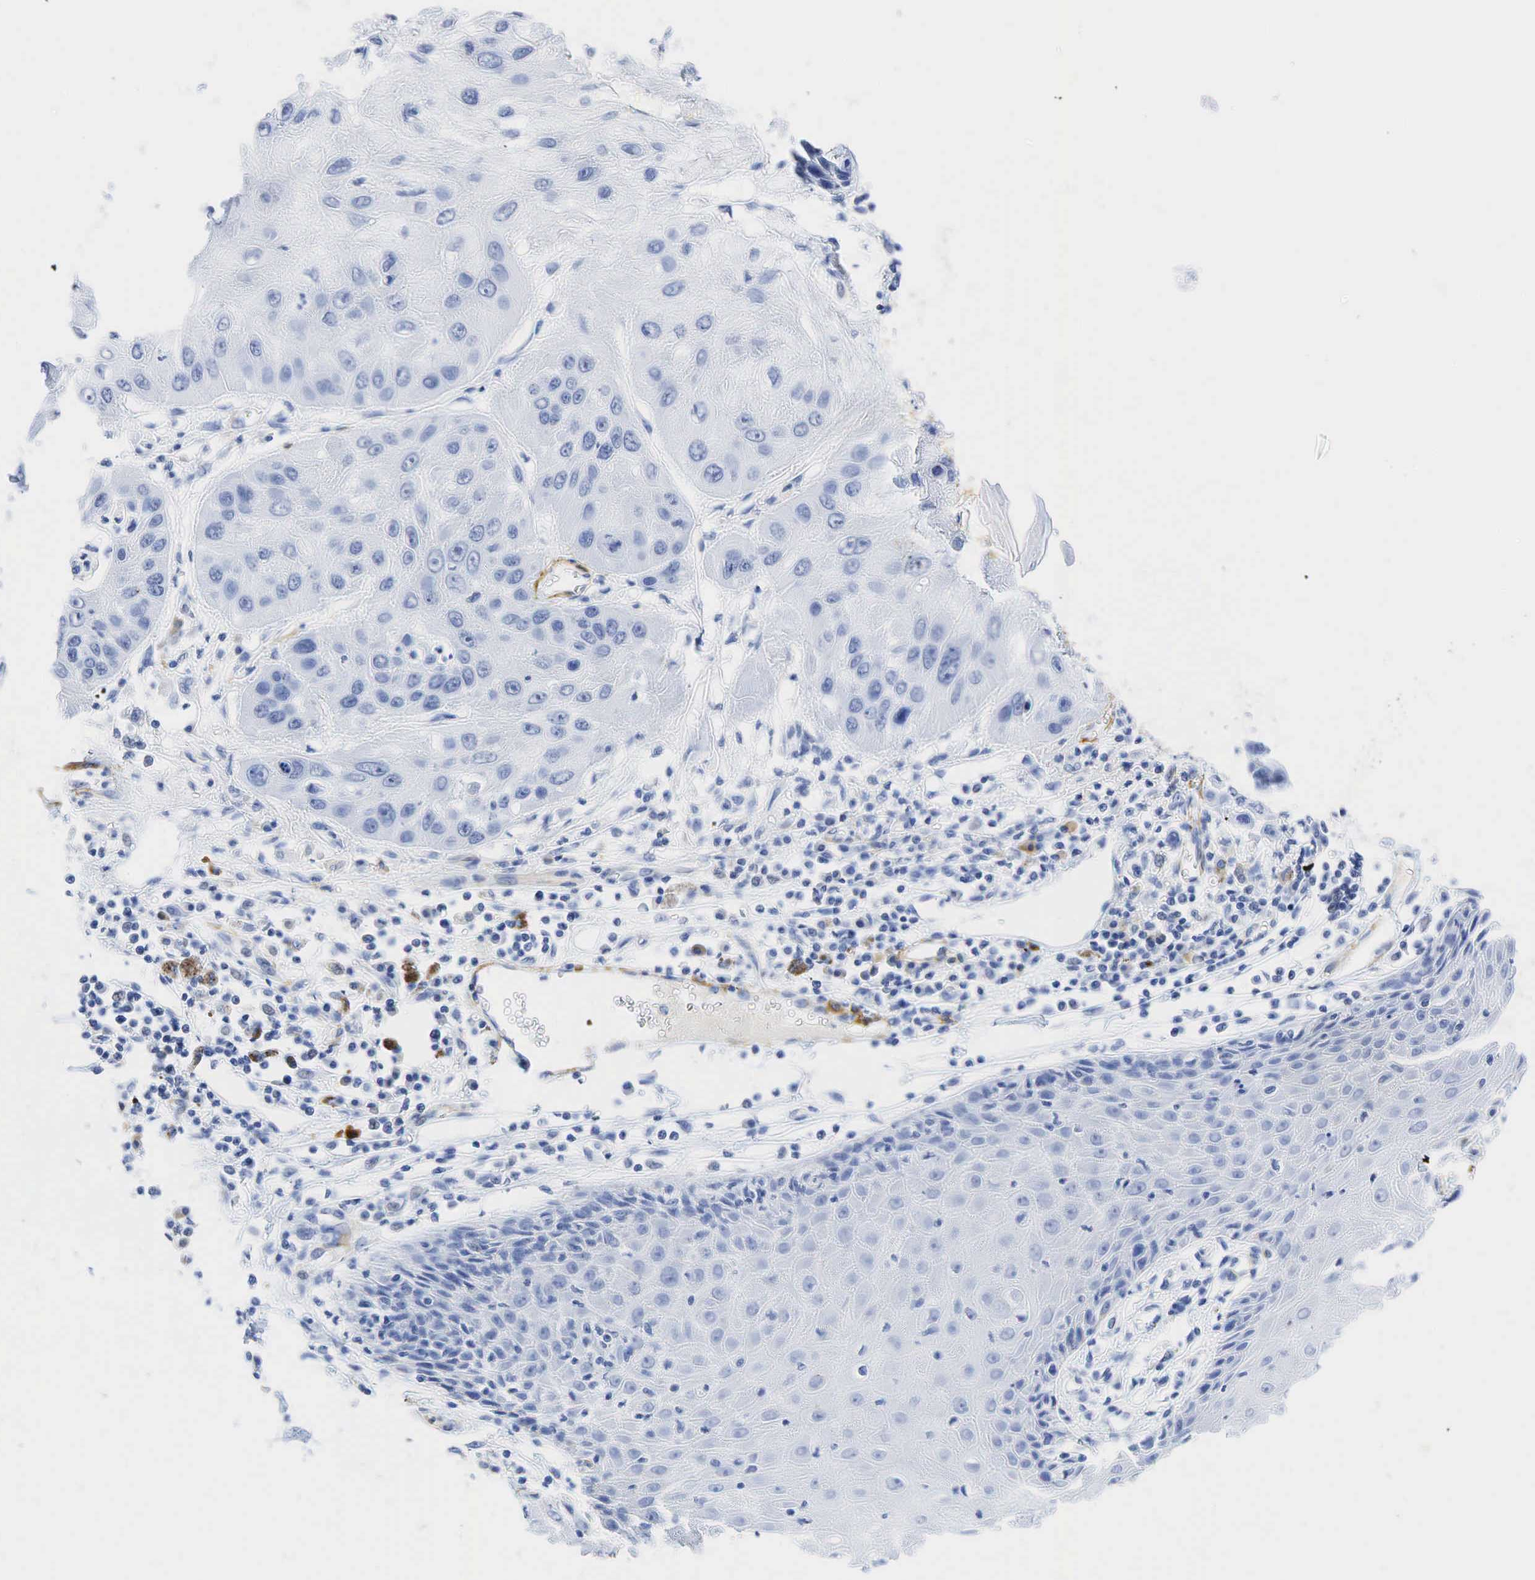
{"staining": {"intensity": "negative", "quantity": "none", "location": "none"}, "tissue": "skin cancer", "cell_type": "Tumor cells", "image_type": "cancer", "snomed": [{"axis": "morphology", "description": "Squamous cell carcinoma, NOS"}, {"axis": "topography", "description": "Skin"}, {"axis": "topography", "description": "Anal"}], "caption": "Skin cancer (squamous cell carcinoma) was stained to show a protein in brown. There is no significant staining in tumor cells.", "gene": "ACTA1", "patient": {"sex": "male", "age": 61}}